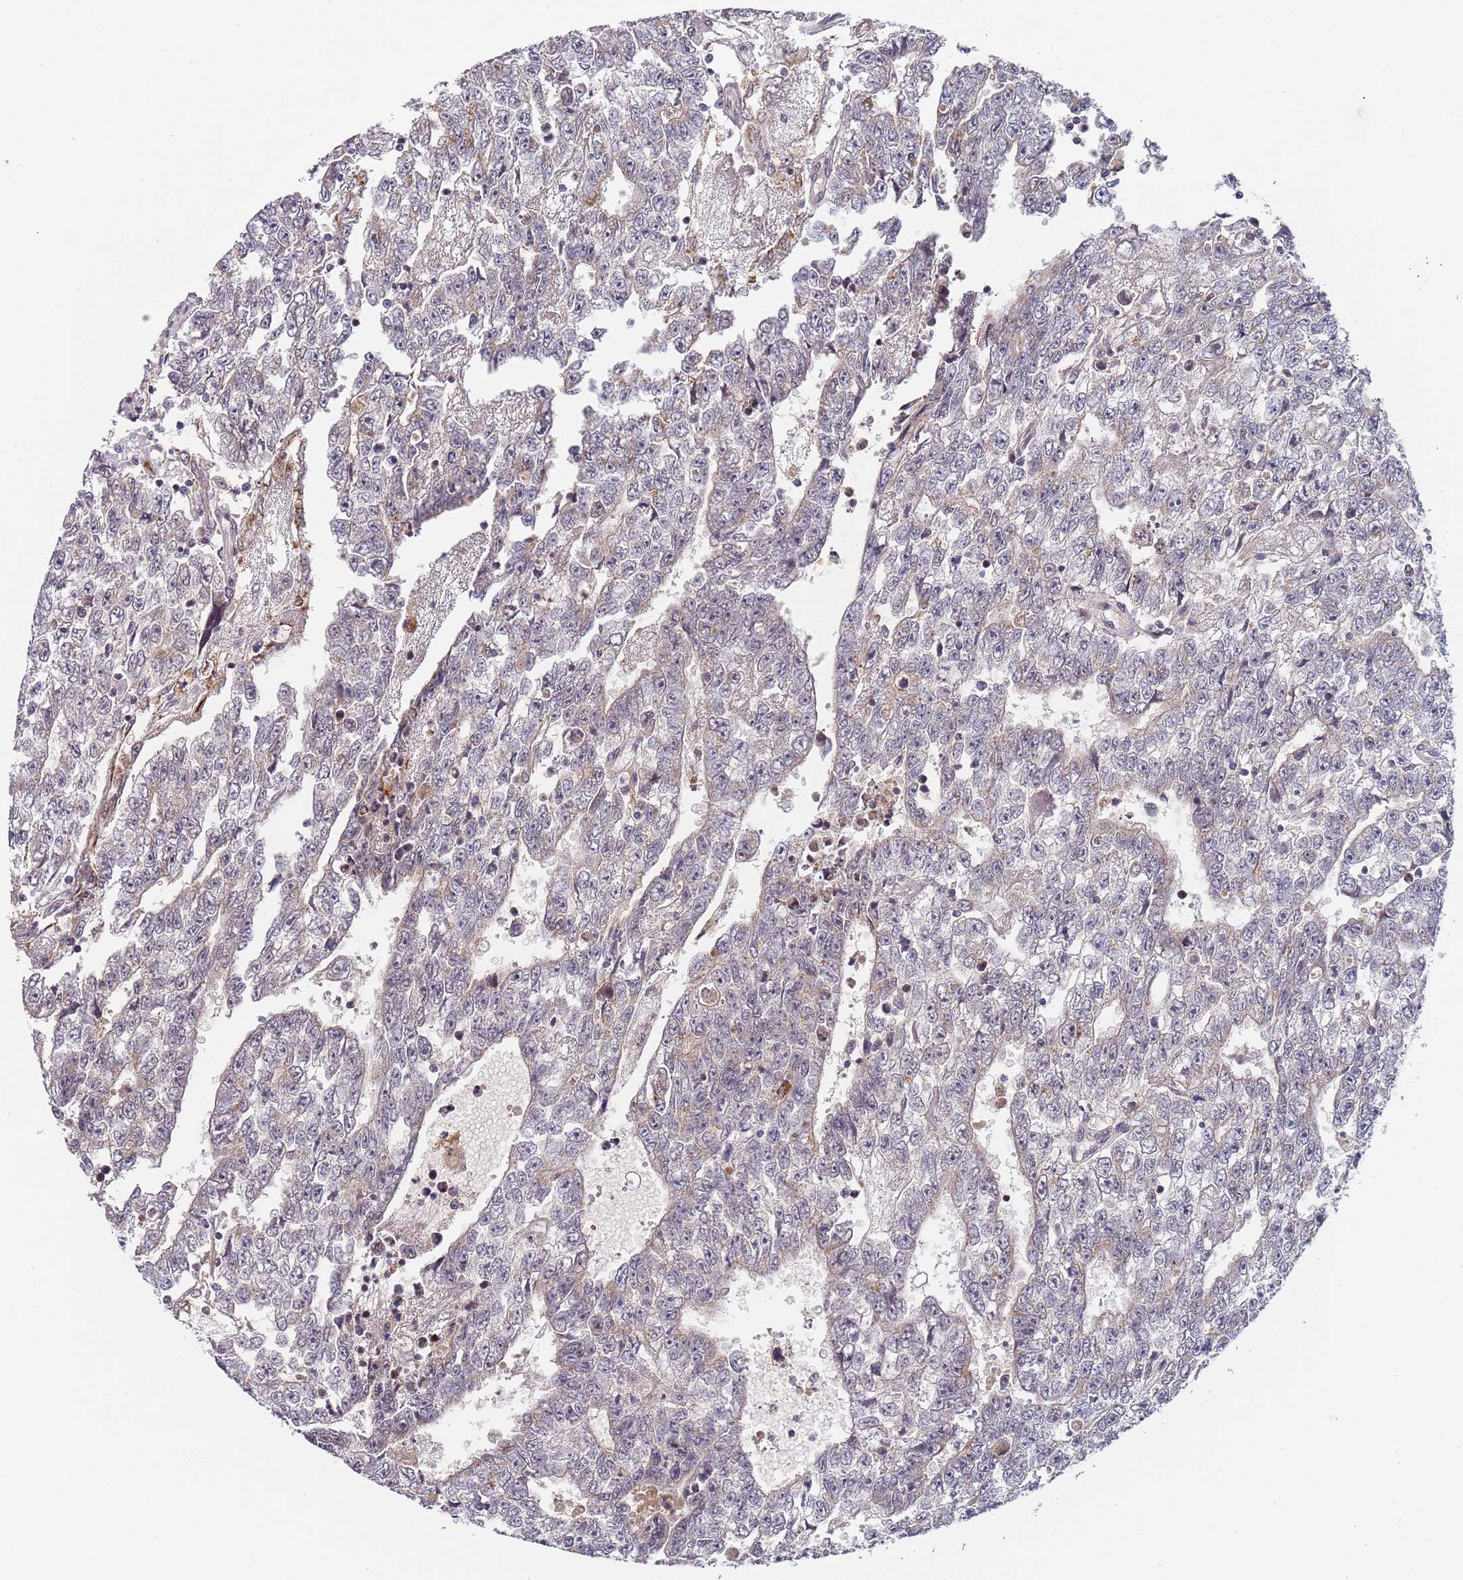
{"staining": {"intensity": "negative", "quantity": "none", "location": "none"}, "tissue": "testis cancer", "cell_type": "Tumor cells", "image_type": "cancer", "snomed": [{"axis": "morphology", "description": "Carcinoma, Embryonal, NOS"}, {"axis": "topography", "description": "Testis"}], "caption": "Human testis cancer (embryonal carcinoma) stained for a protein using immunohistochemistry (IHC) exhibits no positivity in tumor cells.", "gene": "B4GALT4", "patient": {"sex": "male", "age": 25}}